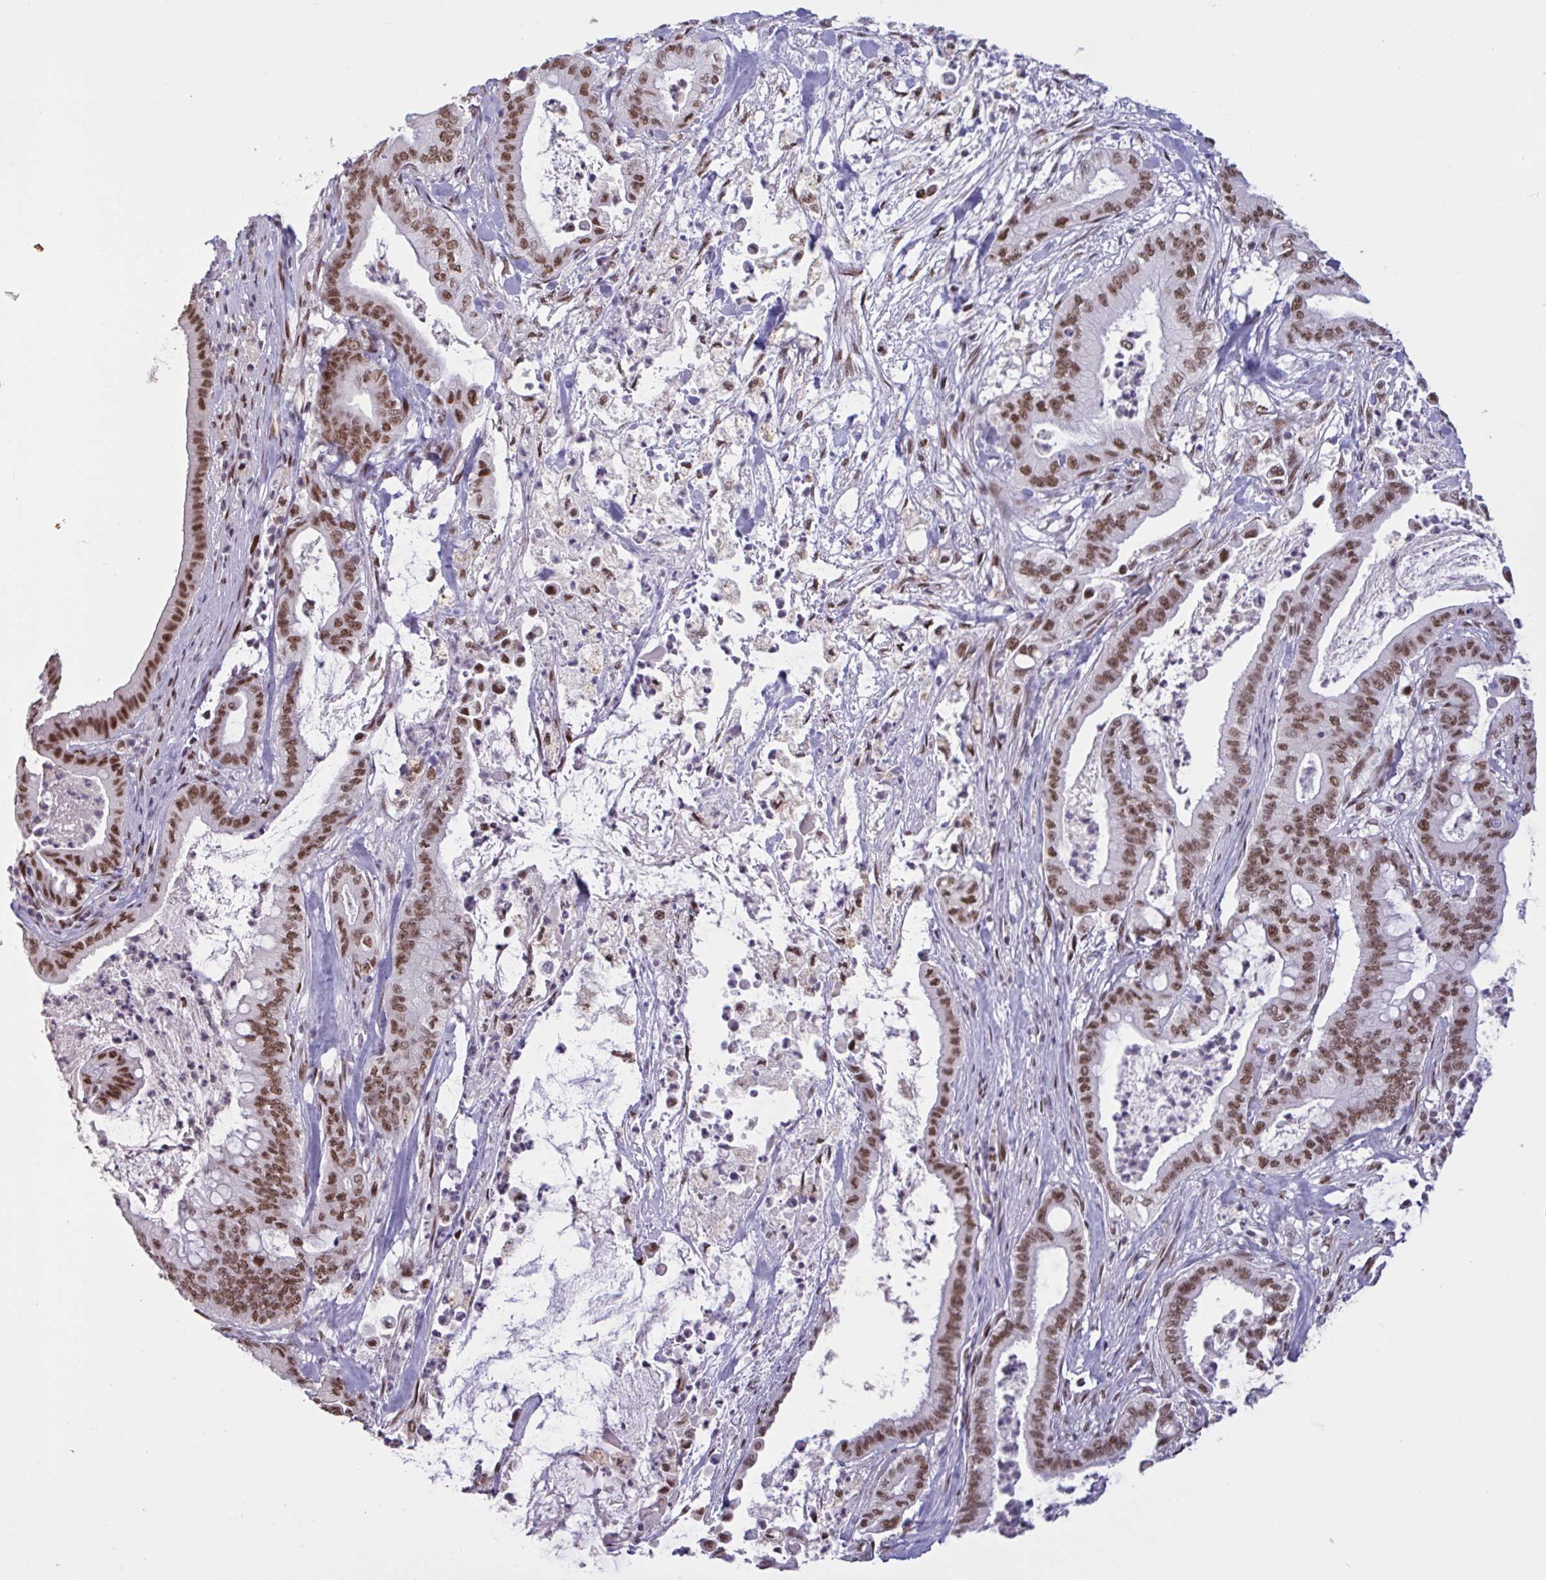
{"staining": {"intensity": "moderate", "quantity": ">75%", "location": "nuclear"}, "tissue": "pancreatic cancer", "cell_type": "Tumor cells", "image_type": "cancer", "snomed": [{"axis": "morphology", "description": "Adenocarcinoma, NOS"}, {"axis": "topography", "description": "Pancreas"}], "caption": "Pancreatic adenocarcinoma stained for a protein (brown) shows moderate nuclear positive positivity in approximately >75% of tumor cells.", "gene": "CBFA2T2", "patient": {"sex": "male", "age": 71}}